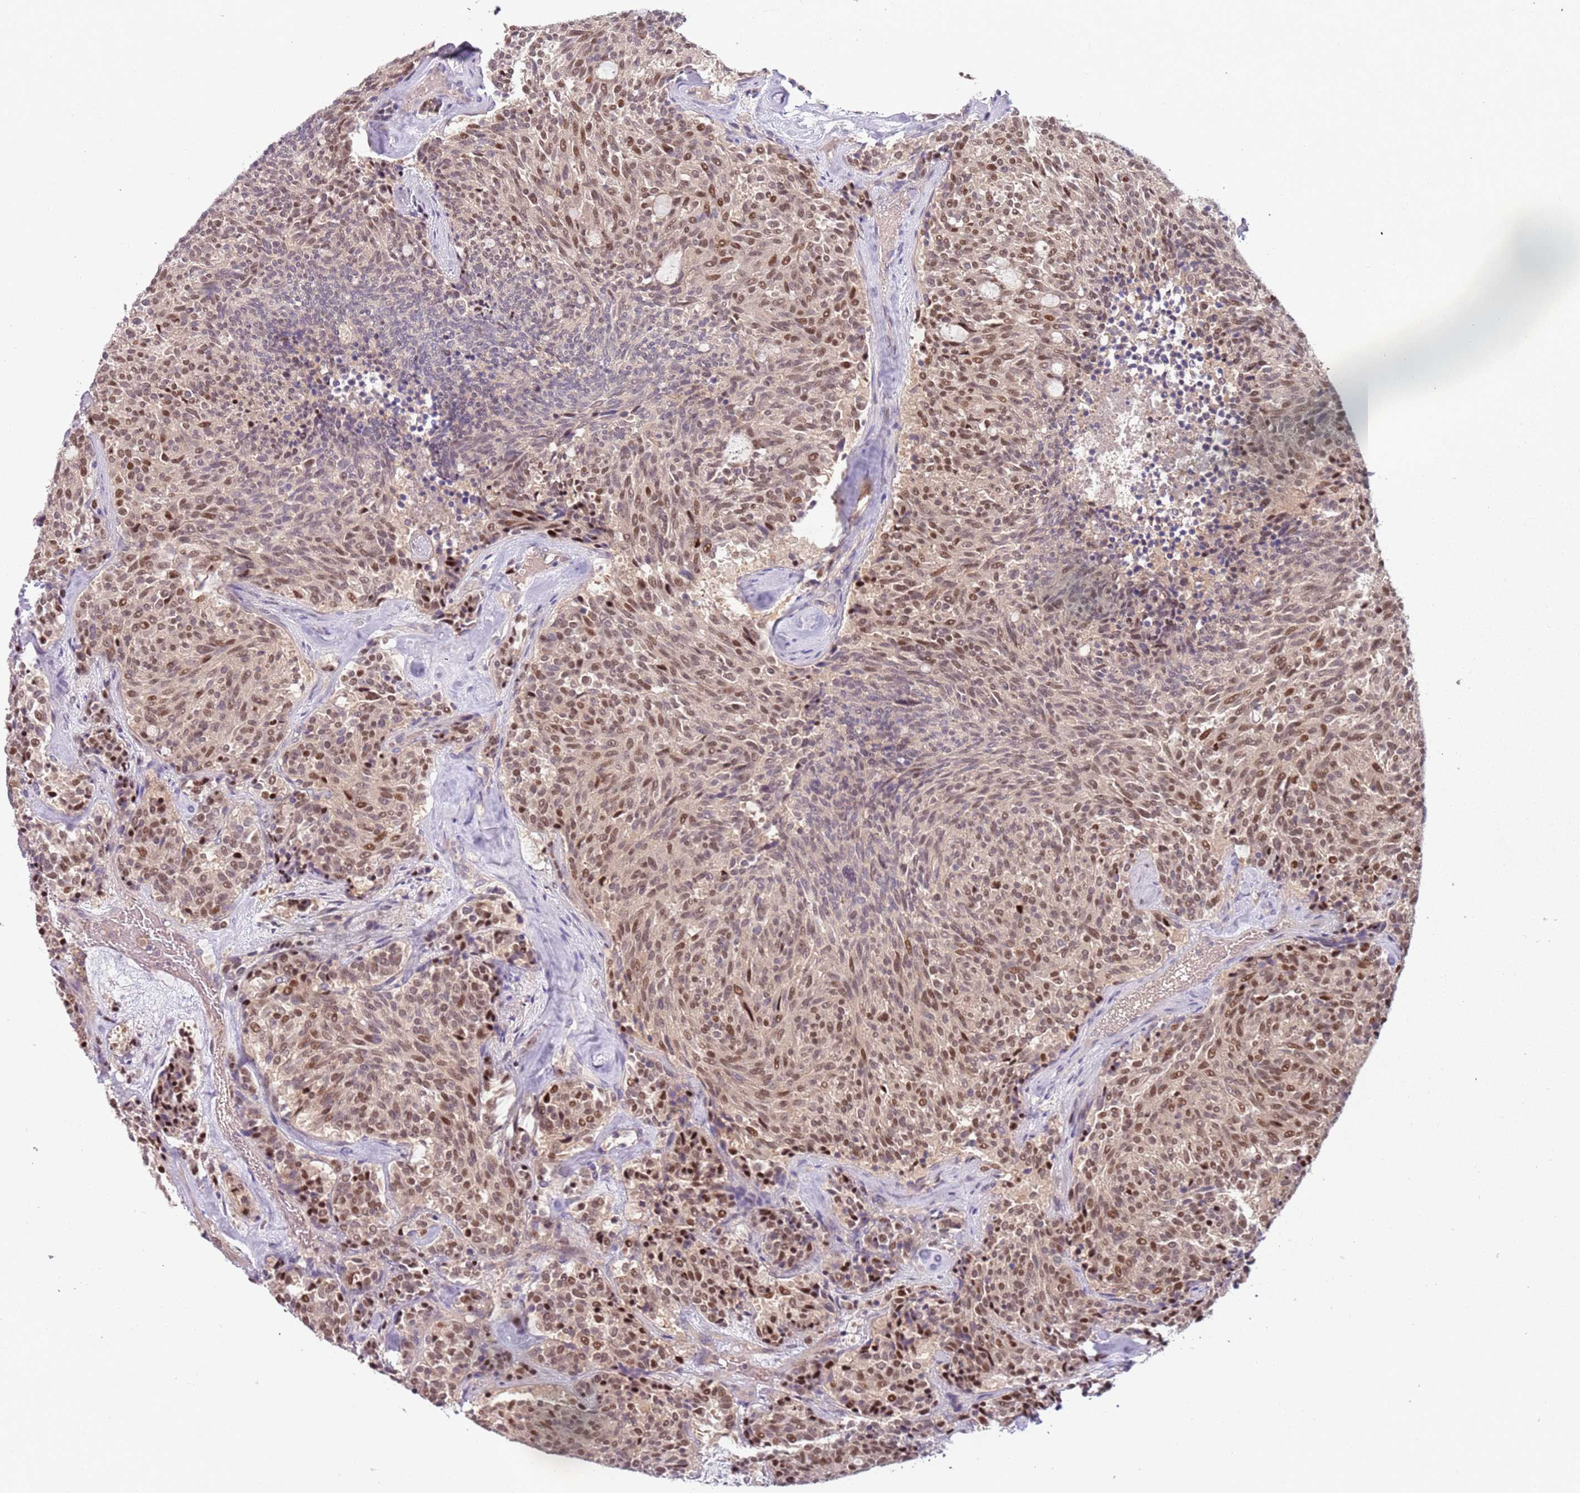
{"staining": {"intensity": "moderate", "quantity": ">75%", "location": "nuclear"}, "tissue": "carcinoid", "cell_type": "Tumor cells", "image_type": "cancer", "snomed": [{"axis": "morphology", "description": "Carcinoid, malignant, NOS"}, {"axis": "topography", "description": "Pancreas"}], "caption": "Immunohistochemical staining of human carcinoid displays medium levels of moderate nuclear protein positivity in about >75% of tumor cells. The staining is performed using DAB (3,3'-diaminobenzidine) brown chromogen to label protein expression. The nuclei are counter-stained blue using hematoxylin.", "gene": "GSTO2", "patient": {"sex": "female", "age": 54}}